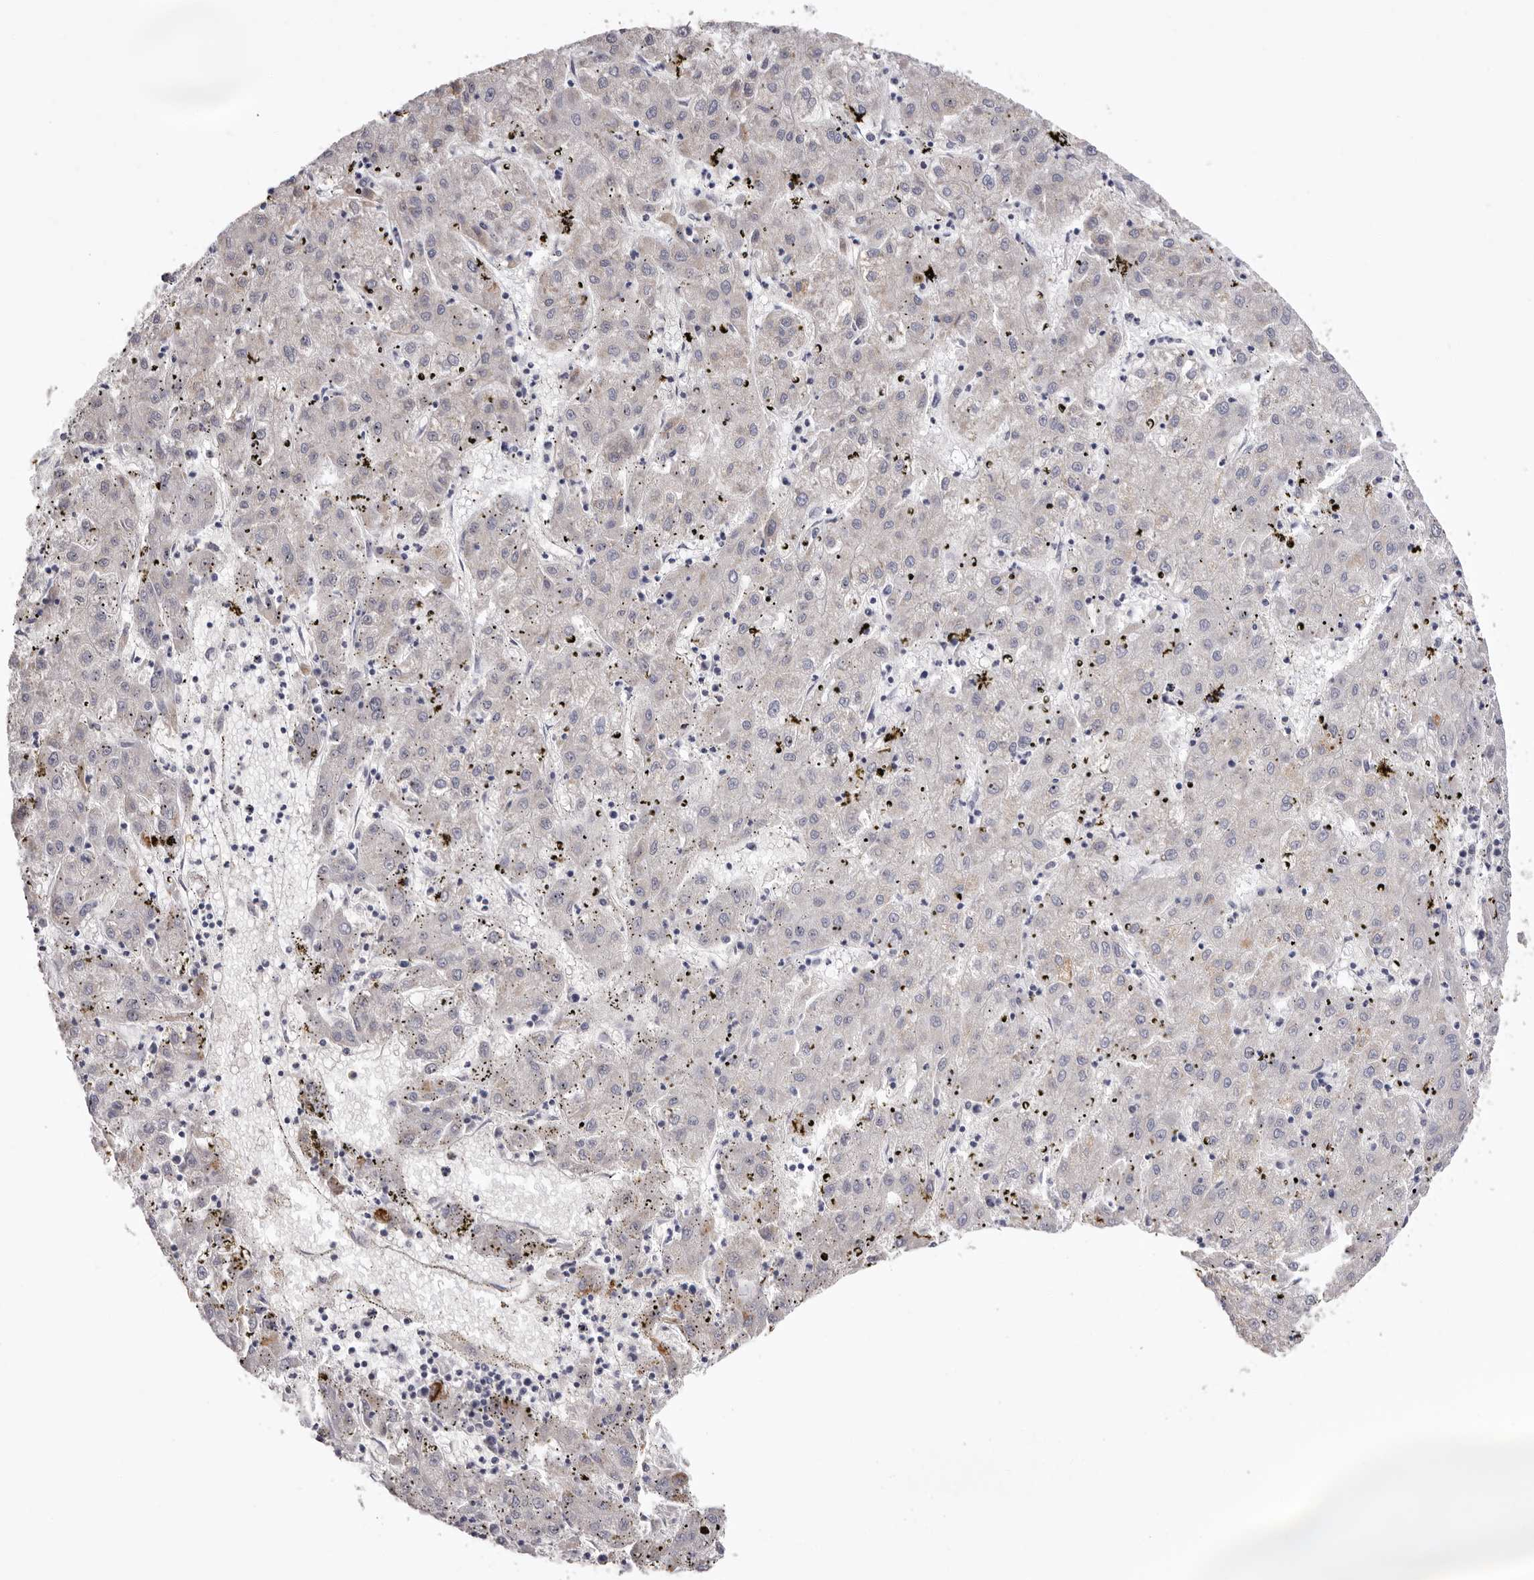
{"staining": {"intensity": "negative", "quantity": "none", "location": "none"}, "tissue": "liver cancer", "cell_type": "Tumor cells", "image_type": "cancer", "snomed": [{"axis": "morphology", "description": "Carcinoma, Hepatocellular, NOS"}, {"axis": "topography", "description": "Liver"}], "caption": "The immunohistochemistry image has no significant staining in tumor cells of liver cancer tissue. Brightfield microscopy of immunohistochemistry (IHC) stained with DAB (3,3'-diaminobenzidine) (brown) and hematoxylin (blue), captured at high magnification.", "gene": "LMLN", "patient": {"sex": "male", "age": 72}}